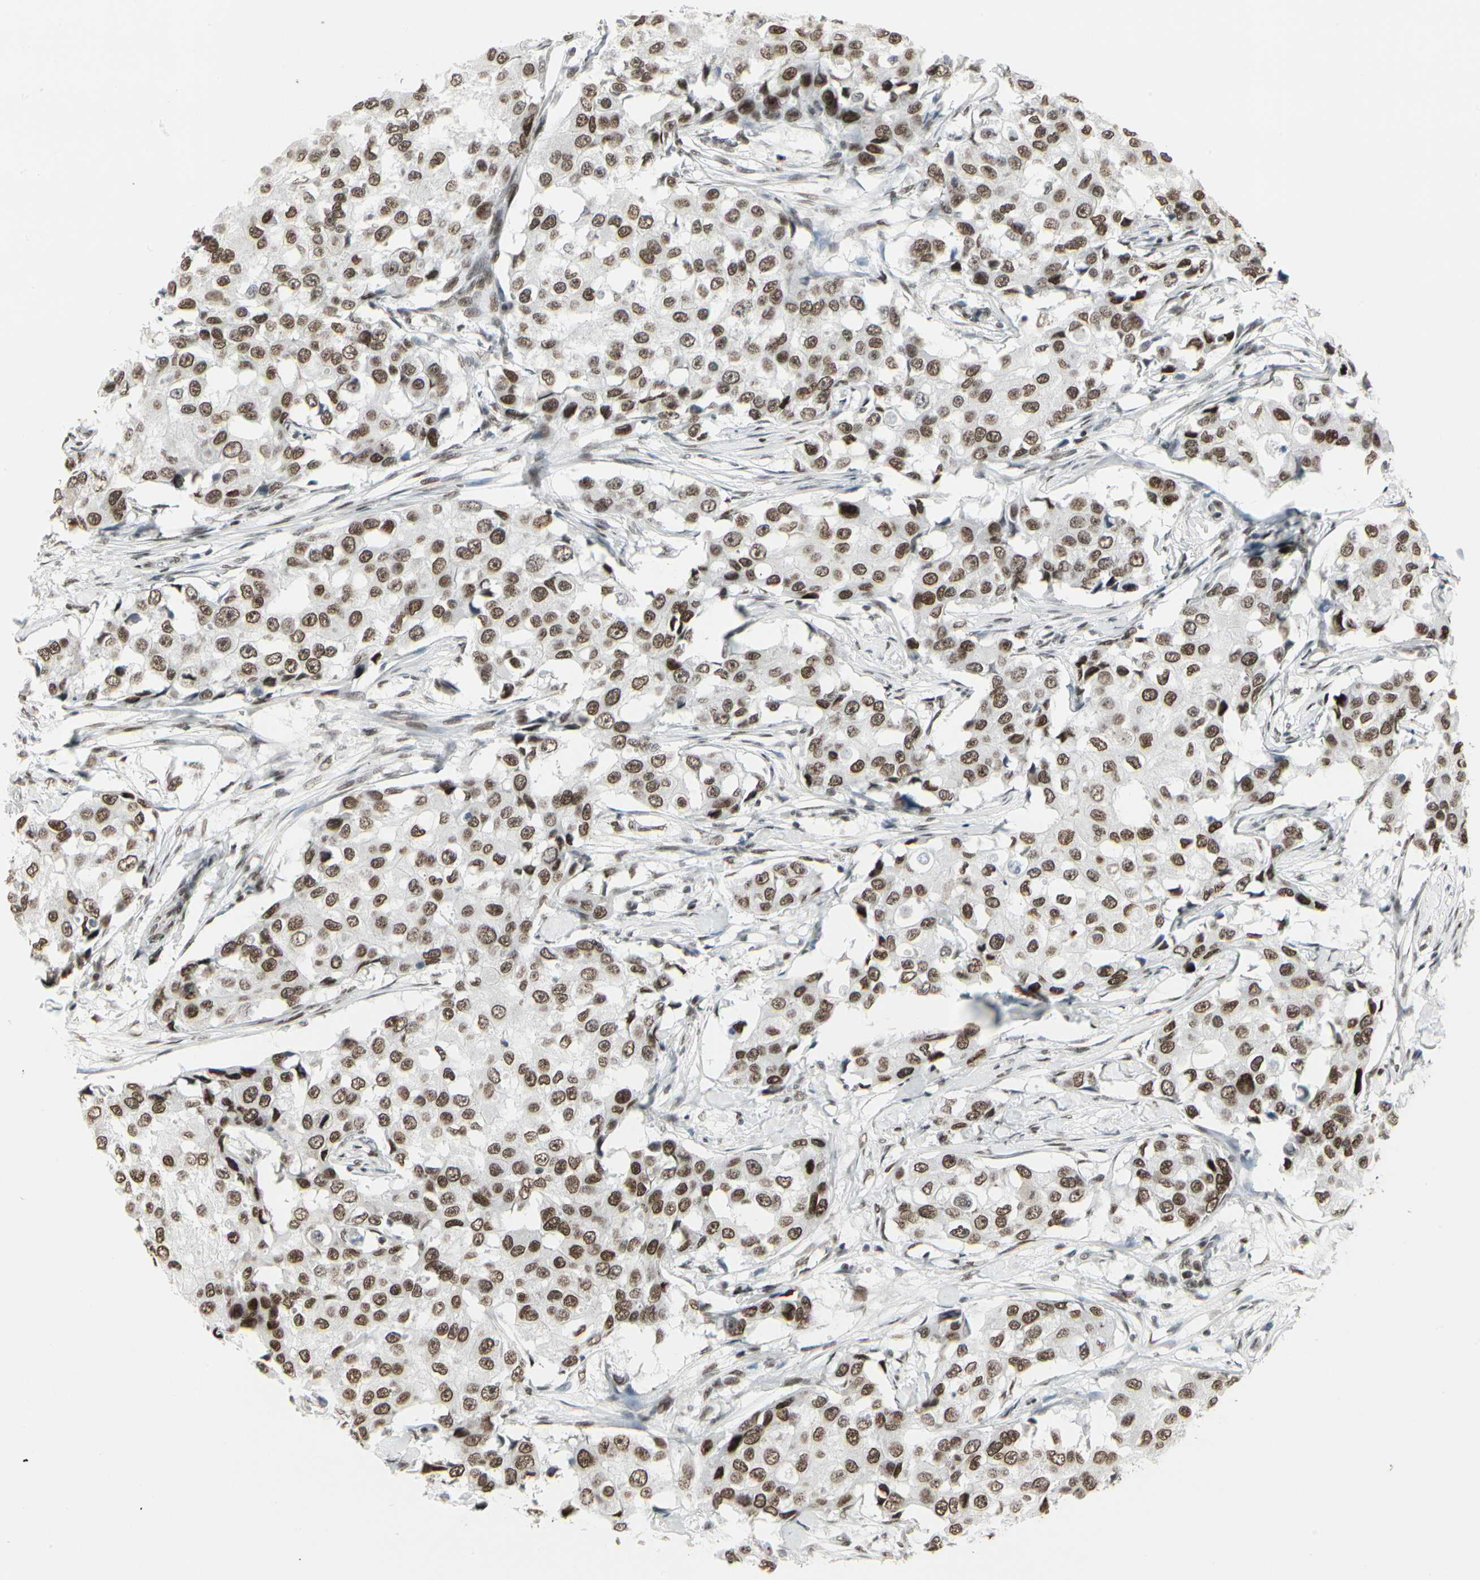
{"staining": {"intensity": "strong", "quantity": ">75%", "location": "nuclear"}, "tissue": "breast cancer", "cell_type": "Tumor cells", "image_type": "cancer", "snomed": [{"axis": "morphology", "description": "Duct carcinoma"}, {"axis": "topography", "description": "Breast"}], "caption": "Breast cancer (invasive ductal carcinoma) stained with IHC reveals strong nuclear expression in approximately >75% of tumor cells. The protein of interest is shown in brown color, while the nuclei are stained blue.", "gene": "HMG20A", "patient": {"sex": "female", "age": 27}}